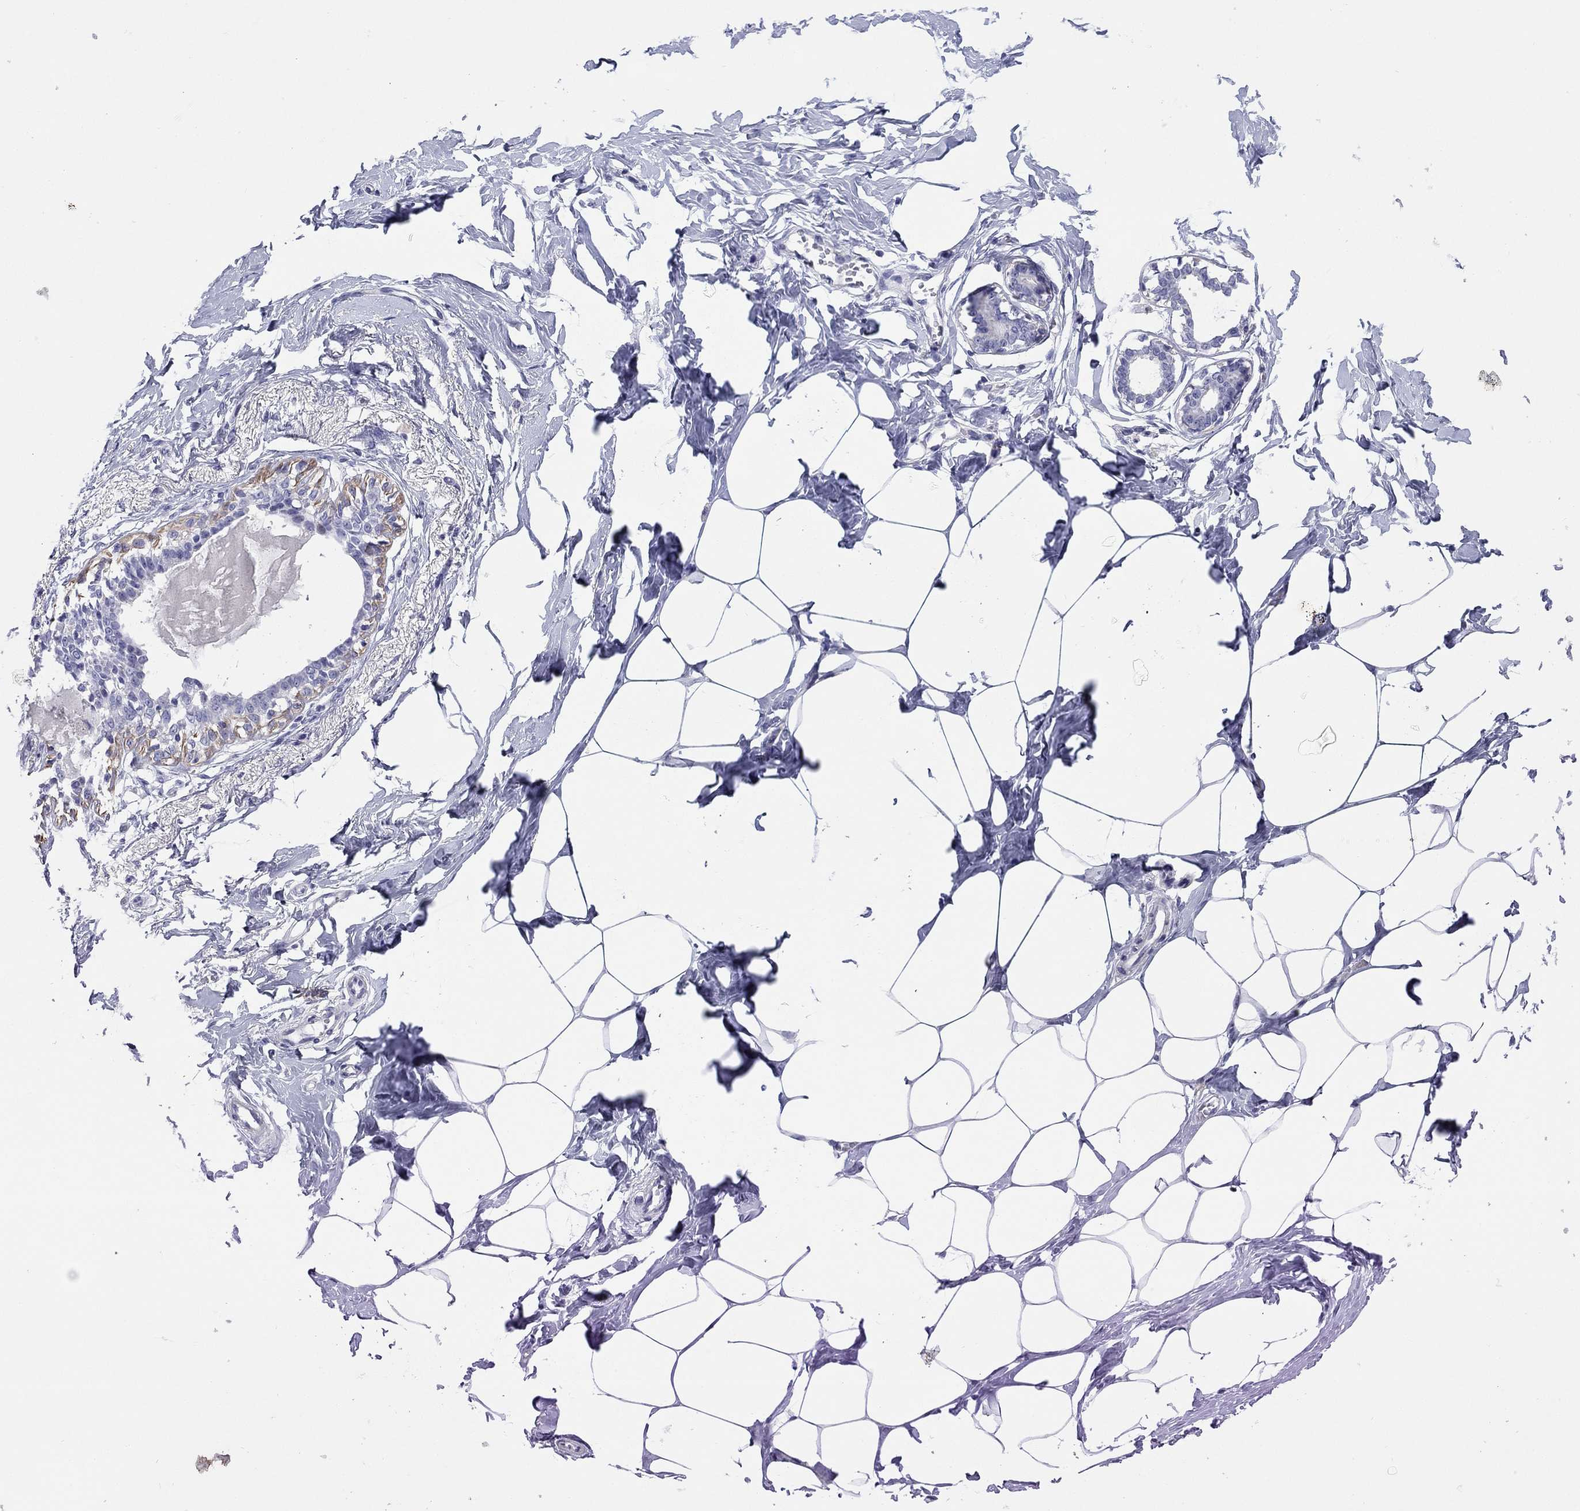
{"staining": {"intensity": "negative", "quantity": "none", "location": "none"}, "tissue": "breast", "cell_type": "Adipocytes", "image_type": "normal", "snomed": [{"axis": "morphology", "description": "Normal tissue, NOS"}, {"axis": "morphology", "description": "Lobular carcinoma, in situ"}, {"axis": "topography", "description": "Breast"}], "caption": "High power microscopy image of an immunohistochemistry histopathology image of unremarkable breast, revealing no significant expression in adipocytes. (DAB (3,3'-diaminobenzidine) IHC with hematoxylin counter stain).", "gene": "CMYA5", "patient": {"sex": "female", "age": 35}}